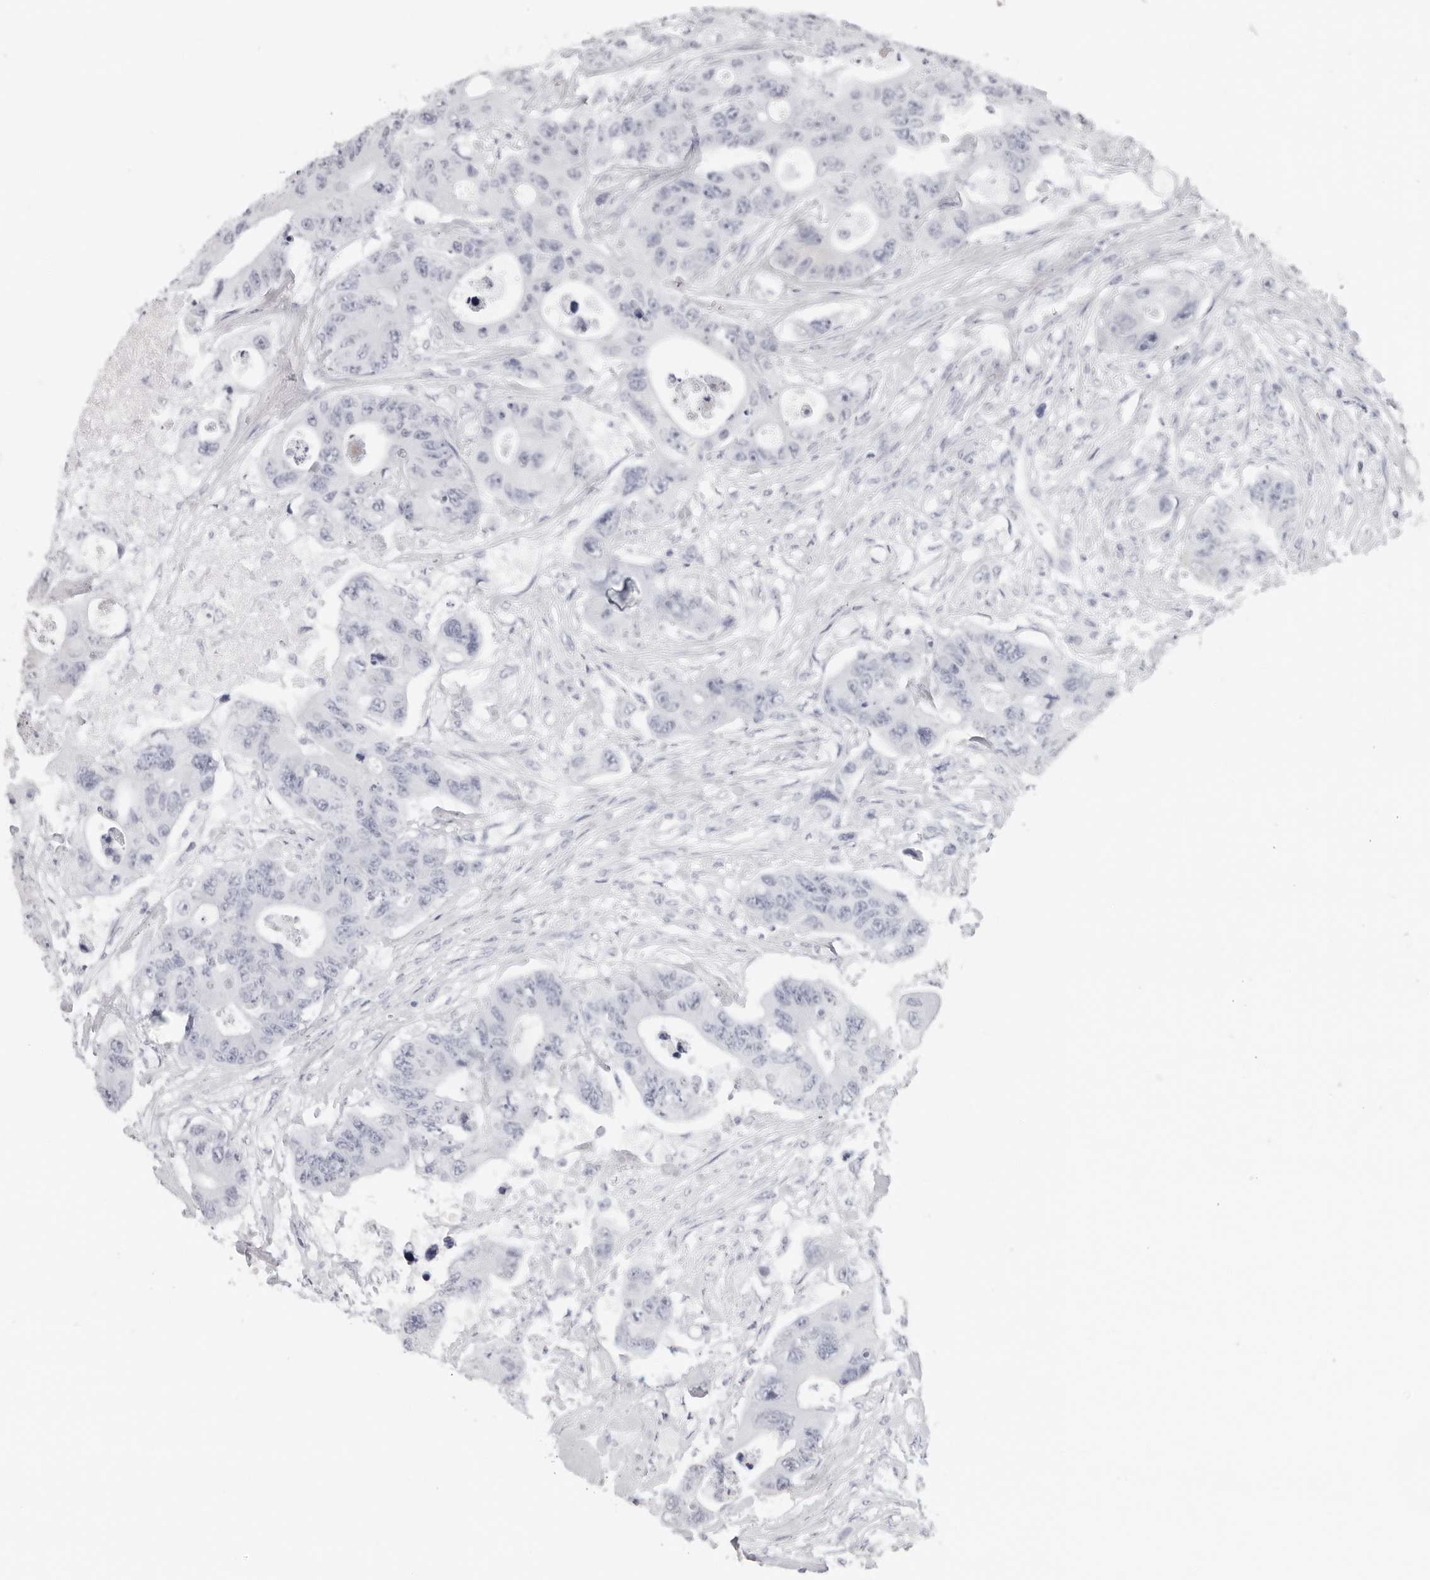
{"staining": {"intensity": "negative", "quantity": "none", "location": "none"}, "tissue": "colorectal cancer", "cell_type": "Tumor cells", "image_type": "cancer", "snomed": [{"axis": "morphology", "description": "Adenocarcinoma, NOS"}, {"axis": "topography", "description": "Colon"}], "caption": "This is a micrograph of IHC staining of colorectal cancer, which shows no positivity in tumor cells.", "gene": "AGMAT", "patient": {"sex": "female", "age": 46}}